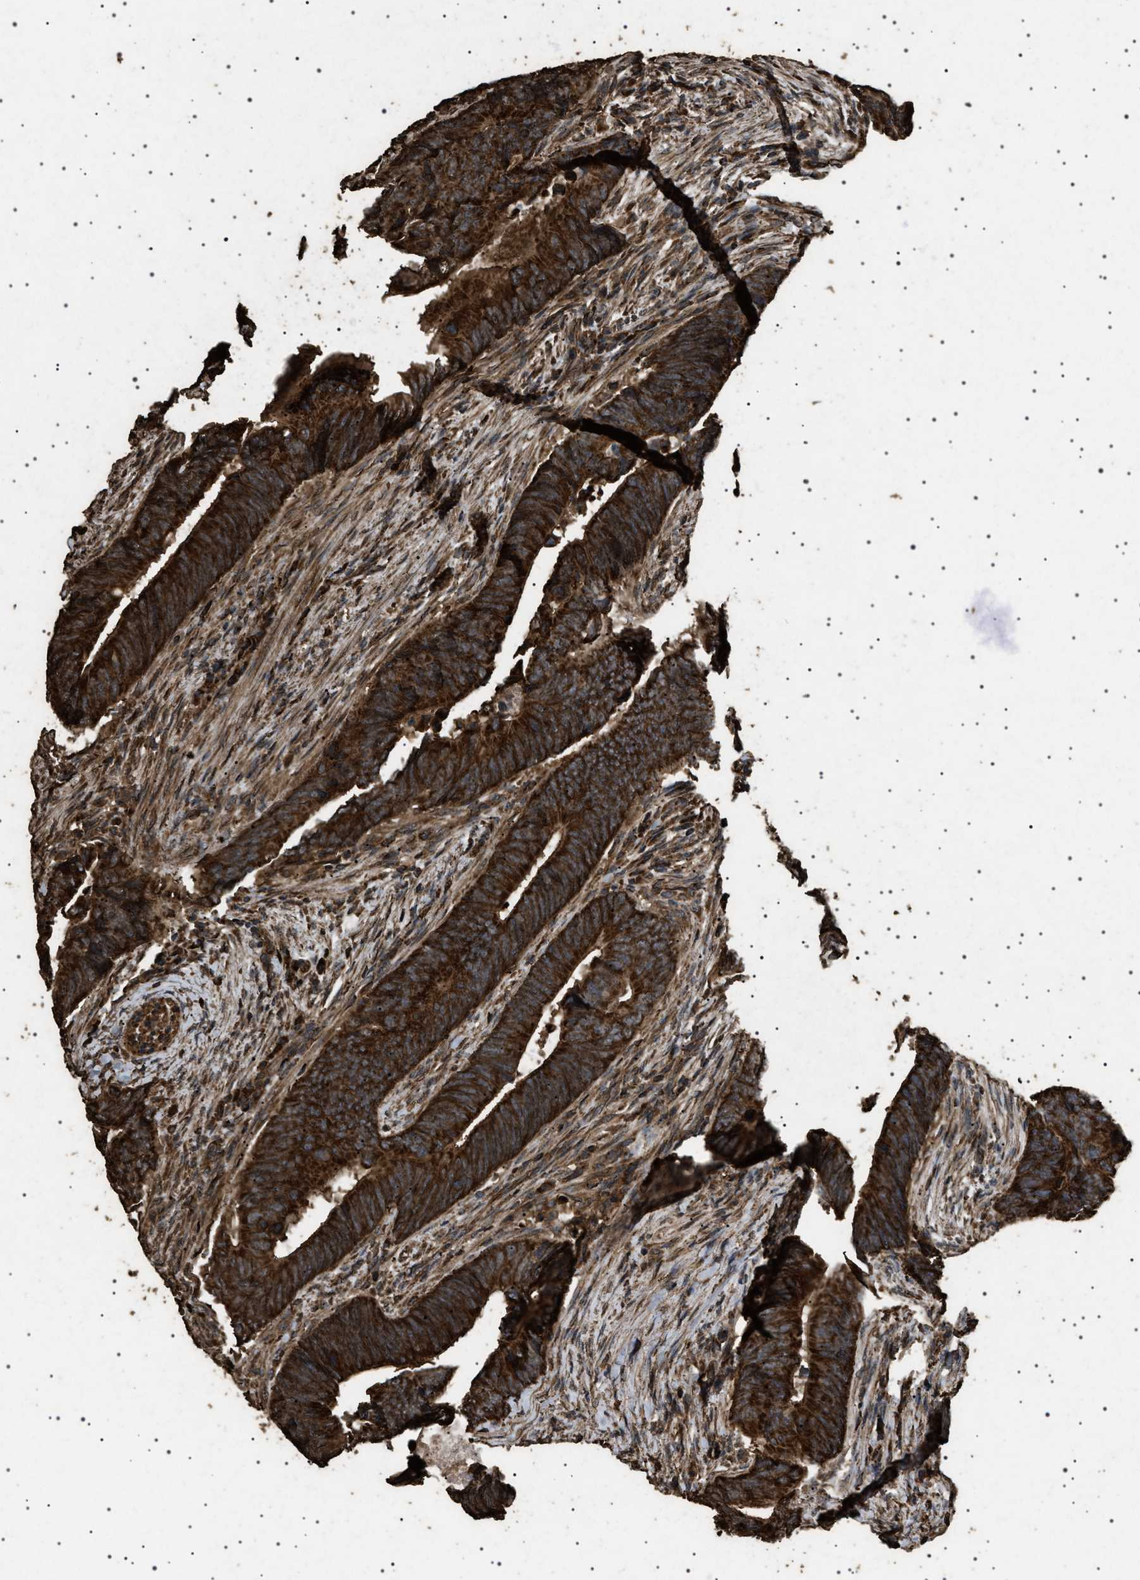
{"staining": {"intensity": "strong", "quantity": ">75%", "location": "cytoplasmic/membranous"}, "tissue": "colorectal cancer", "cell_type": "Tumor cells", "image_type": "cancer", "snomed": [{"axis": "morphology", "description": "Normal tissue, NOS"}, {"axis": "morphology", "description": "Adenocarcinoma, NOS"}, {"axis": "topography", "description": "Colon"}], "caption": "Immunohistochemistry (IHC) staining of colorectal cancer (adenocarcinoma), which displays high levels of strong cytoplasmic/membranous positivity in about >75% of tumor cells indicating strong cytoplasmic/membranous protein staining. The staining was performed using DAB (brown) for protein detection and nuclei were counterstained in hematoxylin (blue).", "gene": "CYRIA", "patient": {"sex": "male", "age": 56}}